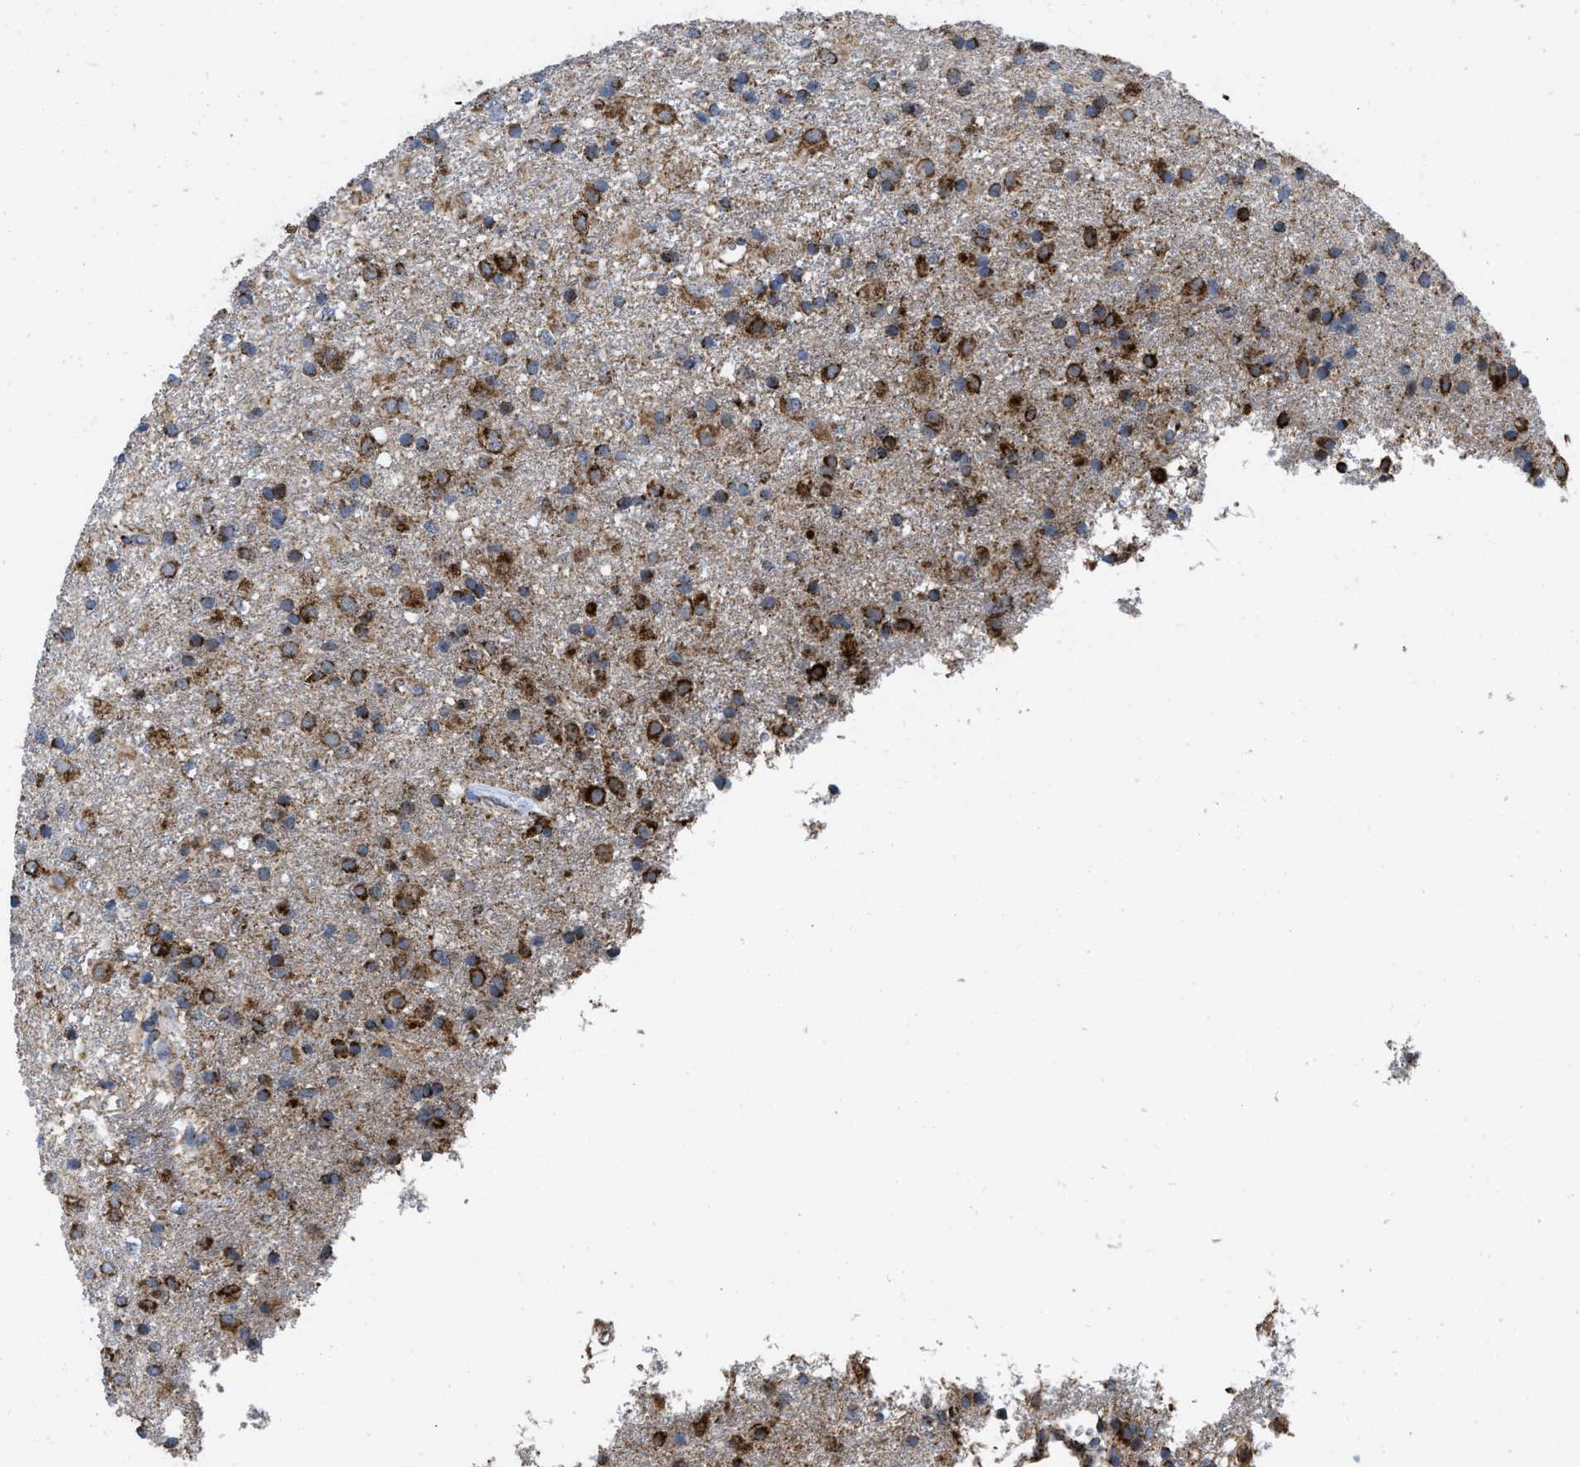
{"staining": {"intensity": "strong", "quantity": ">75%", "location": "cytoplasmic/membranous"}, "tissue": "glioma", "cell_type": "Tumor cells", "image_type": "cancer", "snomed": [{"axis": "morphology", "description": "Glioma, malignant, Low grade"}, {"axis": "topography", "description": "Brain"}], "caption": "A high-resolution image shows IHC staining of glioma, which shows strong cytoplasmic/membranous positivity in about >75% of tumor cells.", "gene": "AKAP1", "patient": {"sex": "male", "age": 65}}